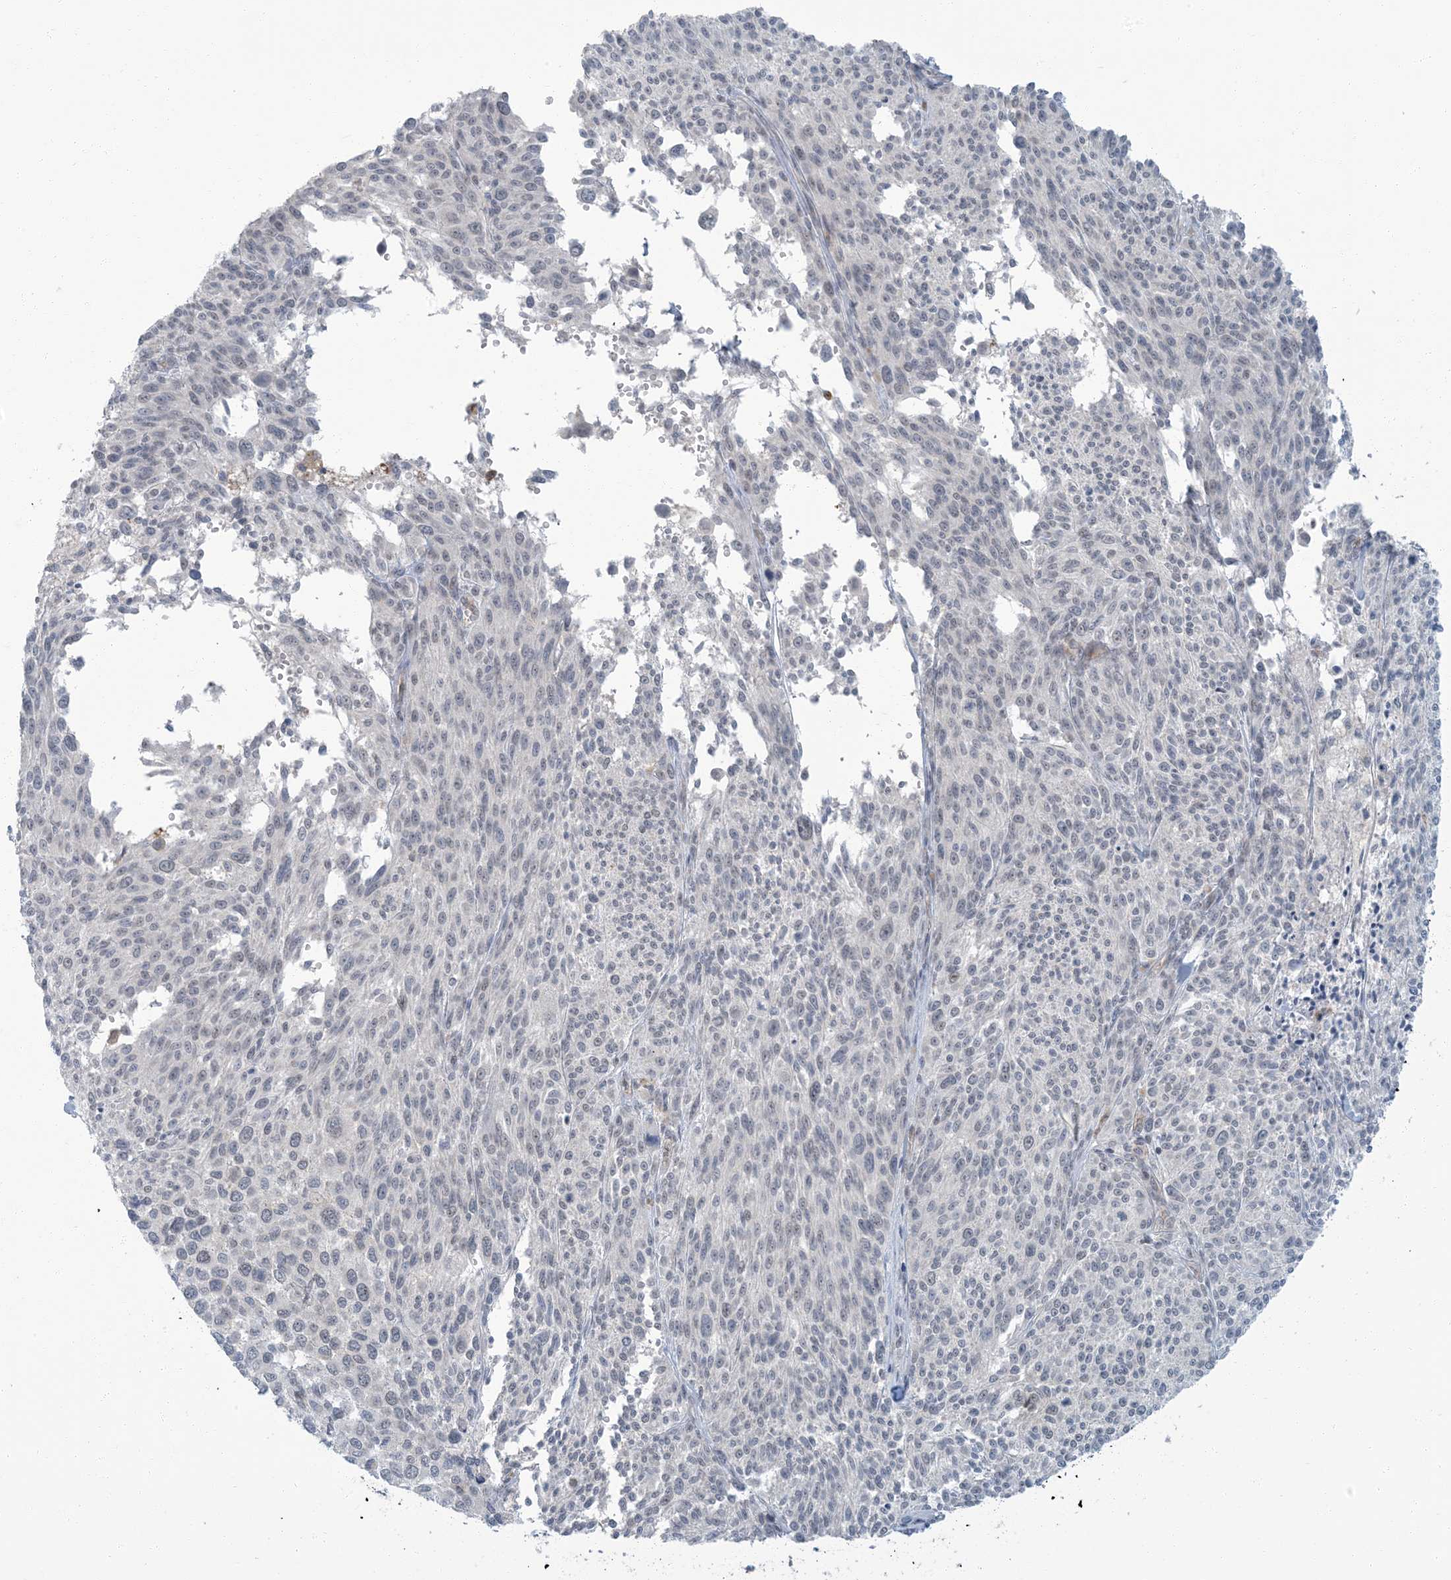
{"staining": {"intensity": "negative", "quantity": "none", "location": "none"}, "tissue": "melanoma", "cell_type": "Tumor cells", "image_type": "cancer", "snomed": [{"axis": "morphology", "description": "Malignant melanoma, NOS"}, {"axis": "topography", "description": "Skin of trunk"}], "caption": "Tumor cells show no significant protein positivity in melanoma.", "gene": "EPHA4", "patient": {"sex": "male", "age": 71}}